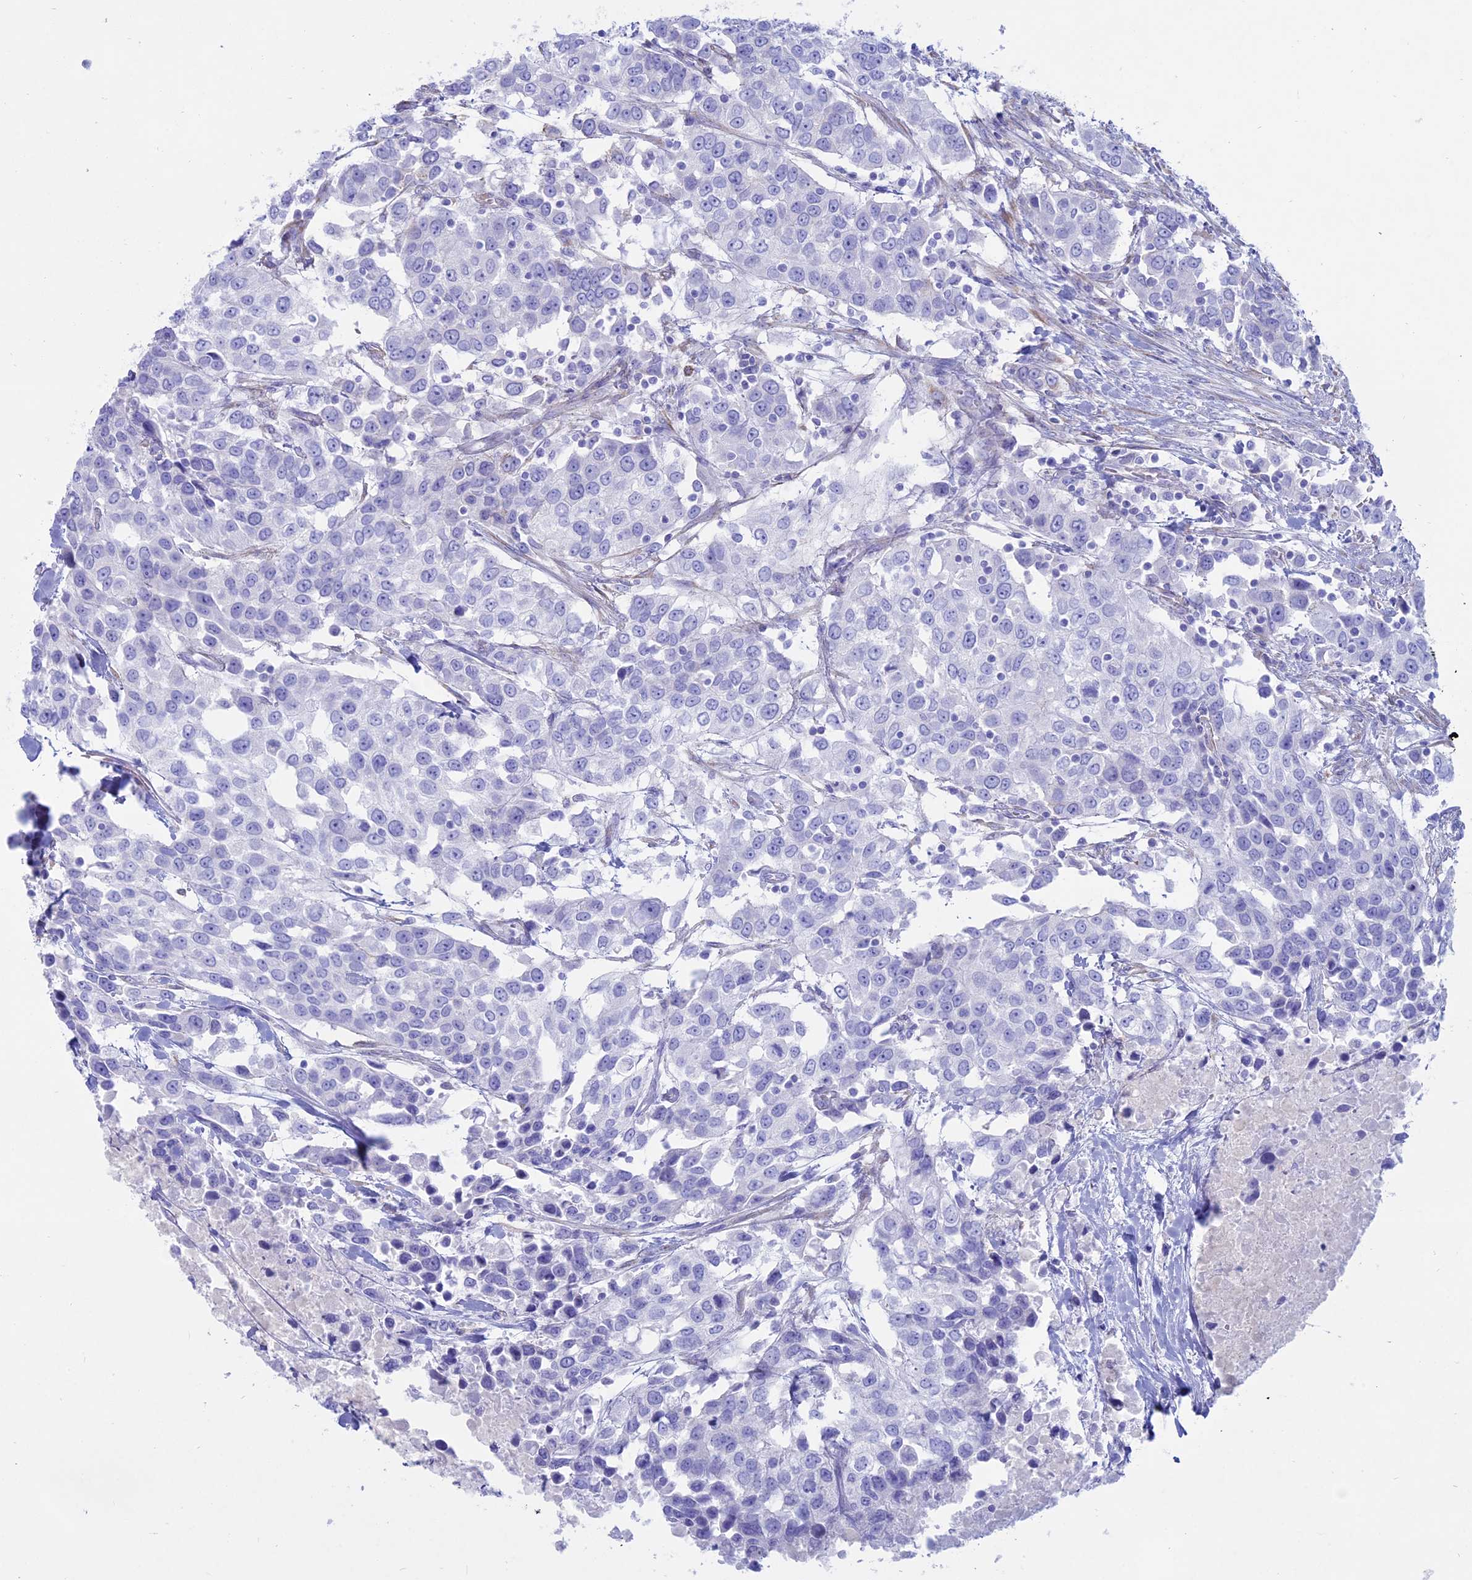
{"staining": {"intensity": "negative", "quantity": "none", "location": "none"}, "tissue": "urothelial cancer", "cell_type": "Tumor cells", "image_type": "cancer", "snomed": [{"axis": "morphology", "description": "Urothelial carcinoma, High grade"}, {"axis": "topography", "description": "Urinary bladder"}], "caption": "IHC image of neoplastic tissue: urothelial cancer stained with DAB (3,3'-diaminobenzidine) reveals no significant protein expression in tumor cells.", "gene": "OR2AE1", "patient": {"sex": "female", "age": 80}}